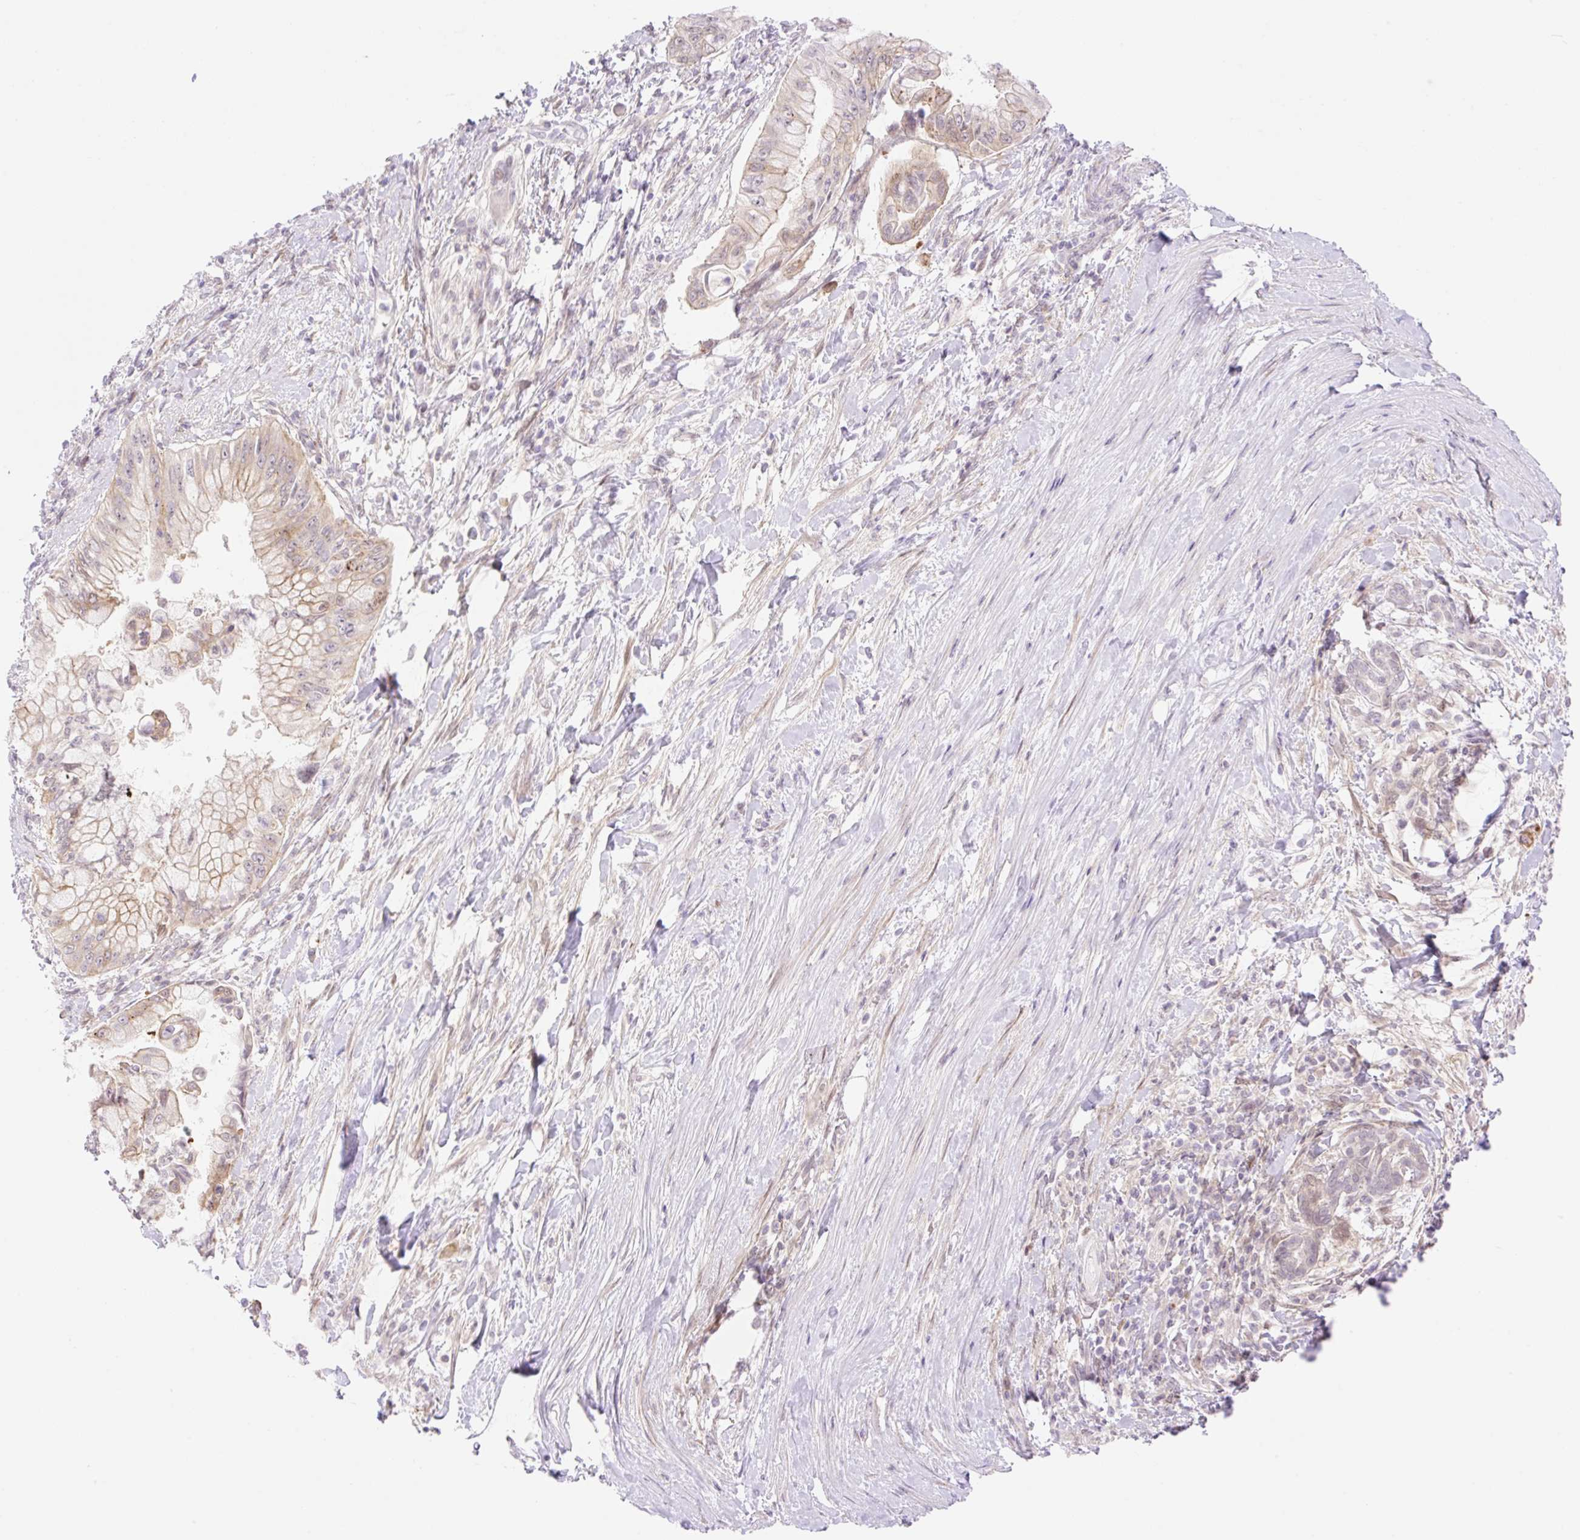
{"staining": {"intensity": "weak", "quantity": ">75%", "location": "cytoplasmic/membranous"}, "tissue": "pancreatic cancer", "cell_type": "Tumor cells", "image_type": "cancer", "snomed": [{"axis": "morphology", "description": "Adenocarcinoma, NOS"}, {"axis": "topography", "description": "Pancreas"}], "caption": "Tumor cells reveal low levels of weak cytoplasmic/membranous positivity in about >75% of cells in human pancreatic adenocarcinoma.", "gene": "ZFP41", "patient": {"sex": "male", "age": 48}}